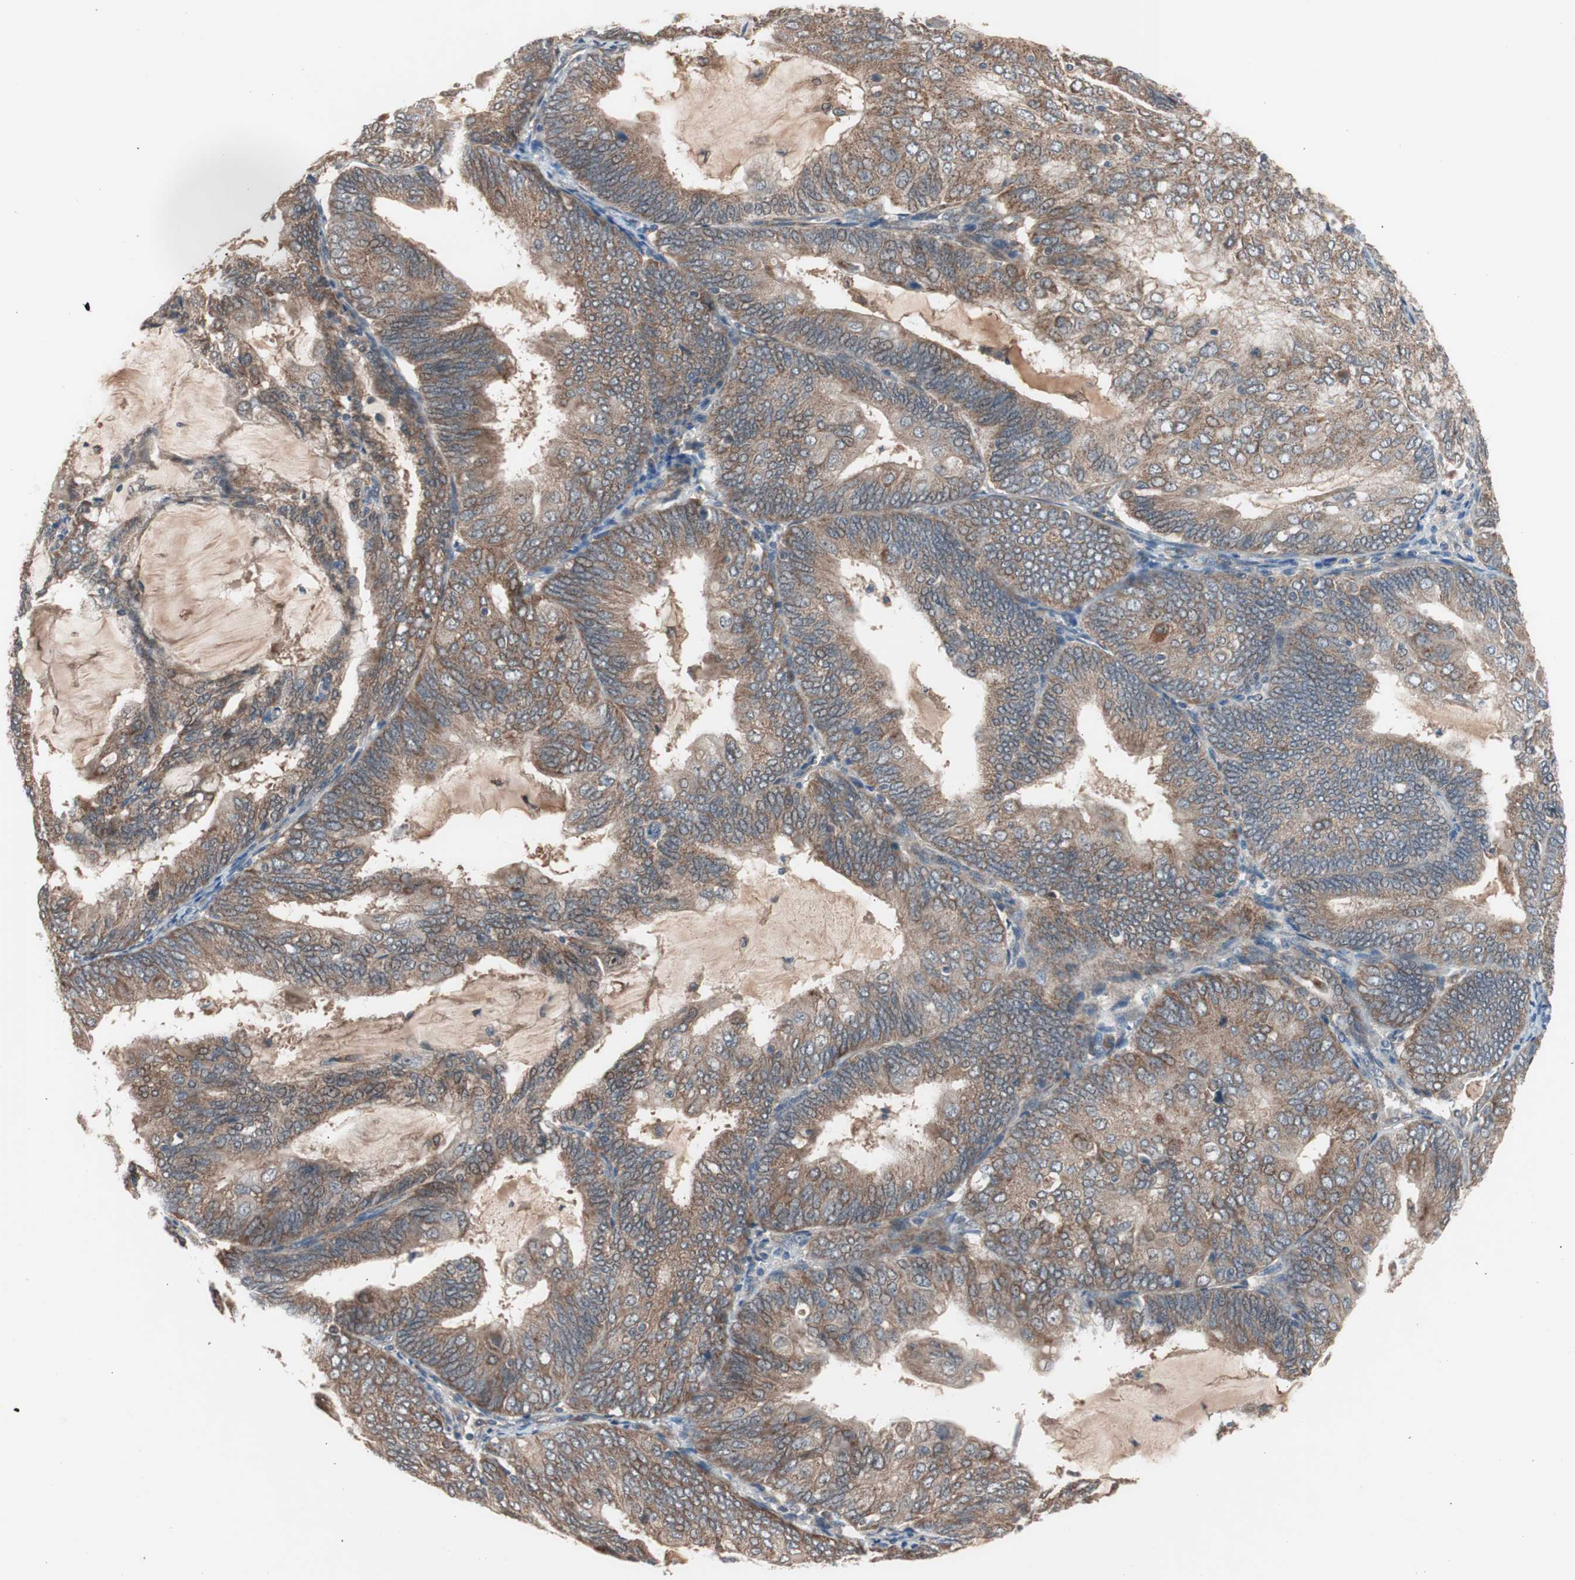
{"staining": {"intensity": "moderate", "quantity": ">75%", "location": "cytoplasmic/membranous"}, "tissue": "endometrial cancer", "cell_type": "Tumor cells", "image_type": "cancer", "snomed": [{"axis": "morphology", "description": "Adenocarcinoma, NOS"}, {"axis": "topography", "description": "Endometrium"}], "caption": "This histopathology image demonstrates immunohistochemistry (IHC) staining of adenocarcinoma (endometrial), with medium moderate cytoplasmic/membranous expression in approximately >75% of tumor cells.", "gene": "HMBS", "patient": {"sex": "female", "age": 81}}